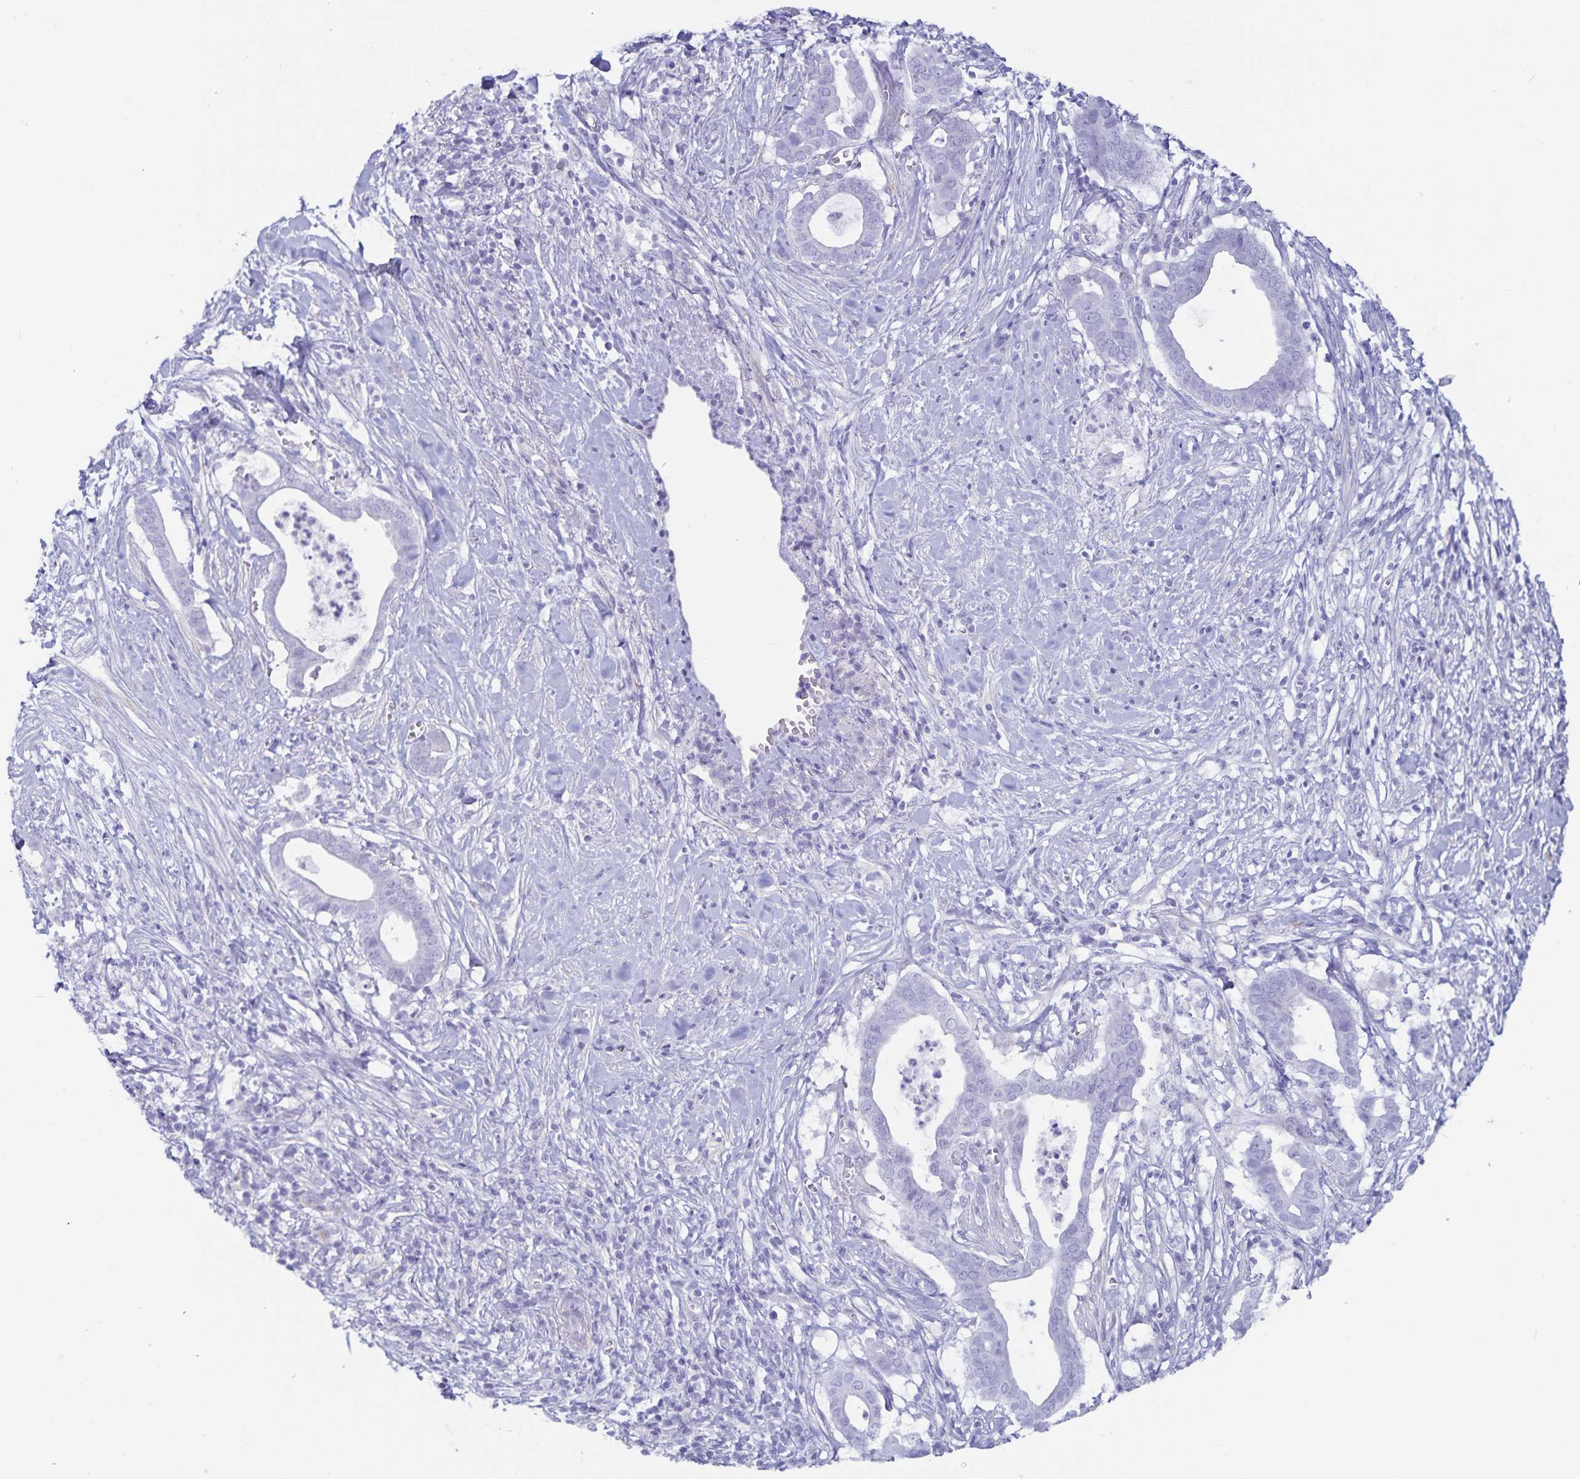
{"staining": {"intensity": "negative", "quantity": "none", "location": "none"}, "tissue": "pancreatic cancer", "cell_type": "Tumor cells", "image_type": "cancer", "snomed": [{"axis": "morphology", "description": "Adenocarcinoma, NOS"}, {"axis": "topography", "description": "Pancreas"}], "caption": "DAB (3,3'-diaminobenzidine) immunohistochemical staining of pancreatic cancer (adenocarcinoma) displays no significant positivity in tumor cells.", "gene": "GPR137", "patient": {"sex": "male", "age": 61}}